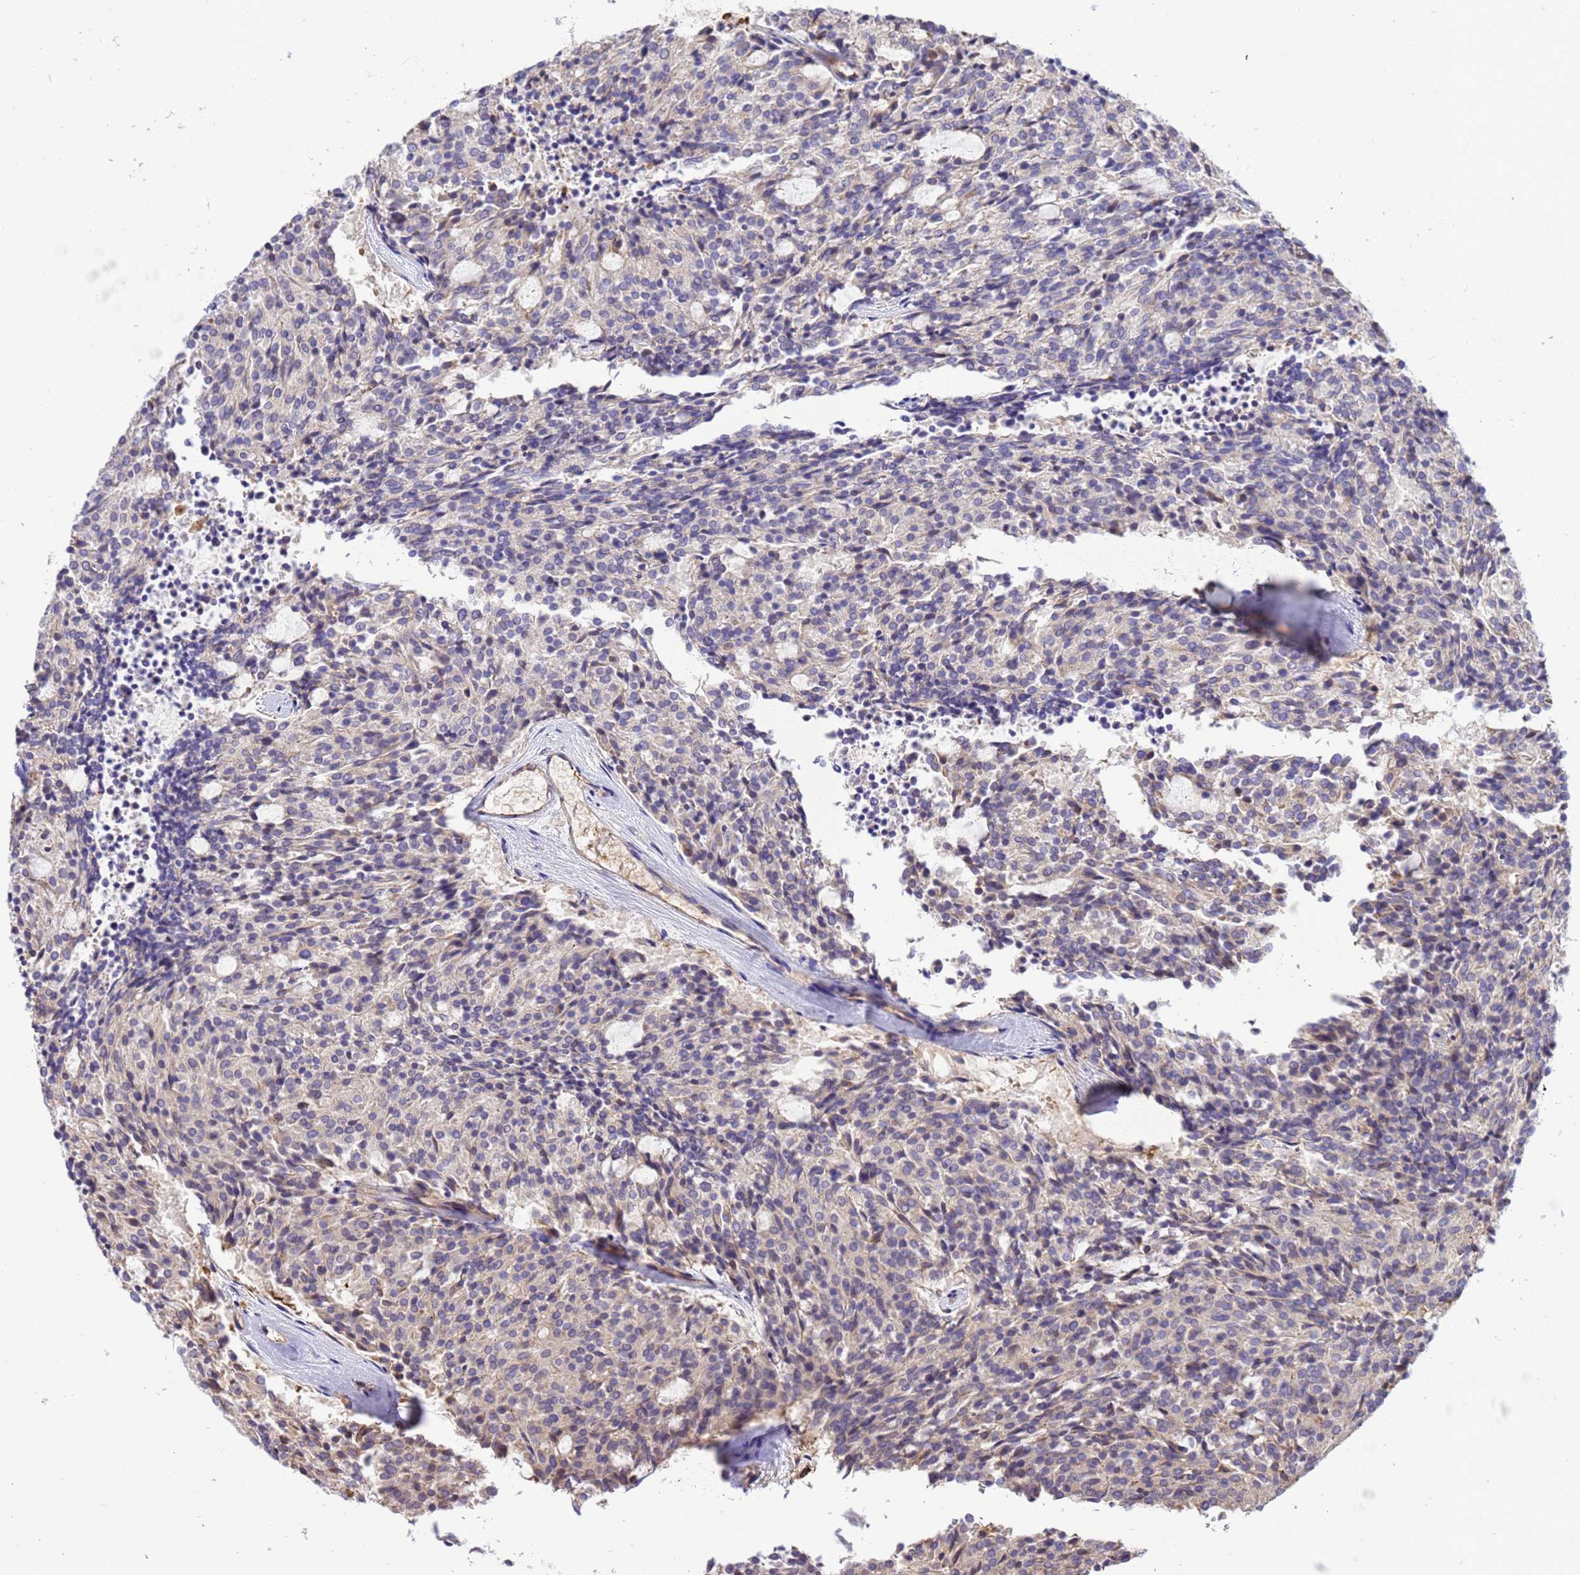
{"staining": {"intensity": "negative", "quantity": "none", "location": "none"}, "tissue": "carcinoid", "cell_type": "Tumor cells", "image_type": "cancer", "snomed": [{"axis": "morphology", "description": "Carcinoid, malignant, NOS"}, {"axis": "topography", "description": "Pancreas"}], "caption": "DAB immunohistochemical staining of human carcinoid reveals no significant positivity in tumor cells.", "gene": "WDR64", "patient": {"sex": "female", "age": 54}}